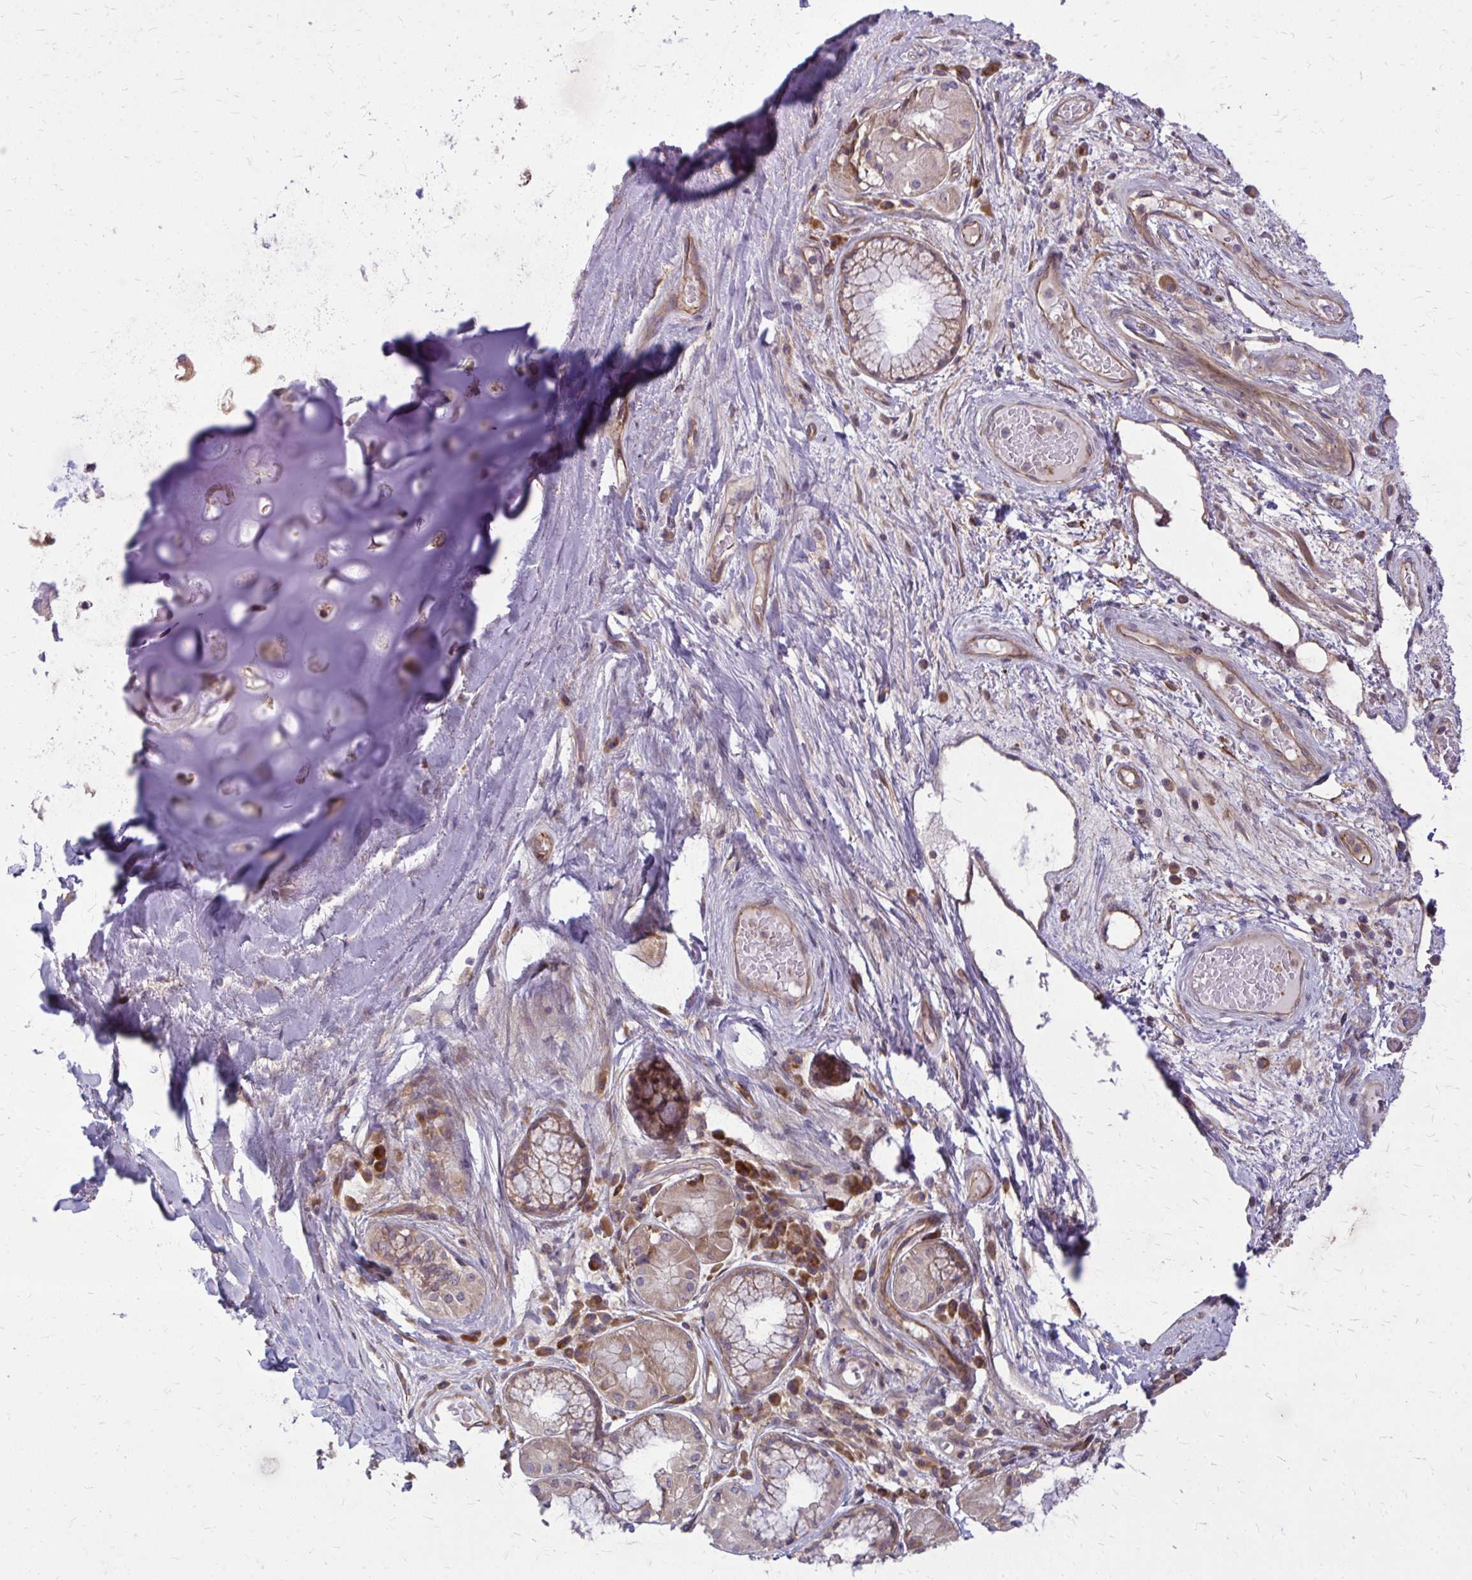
{"staining": {"intensity": "negative", "quantity": "none", "location": "none"}, "tissue": "adipose tissue", "cell_type": "Adipocytes", "image_type": "normal", "snomed": [{"axis": "morphology", "description": "Normal tissue, NOS"}, {"axis": "topography", "description": "Cartilage tissue"}, {"axis": "topography", "description": "Bronchus"}], "caption": "This is an immunohistochemistry photomicrograph of unremarkable adipose tissue. There is no staining in adipocytes.", "gene": "OXNAD1", "patient": {"sex": "male", "age": 64}}